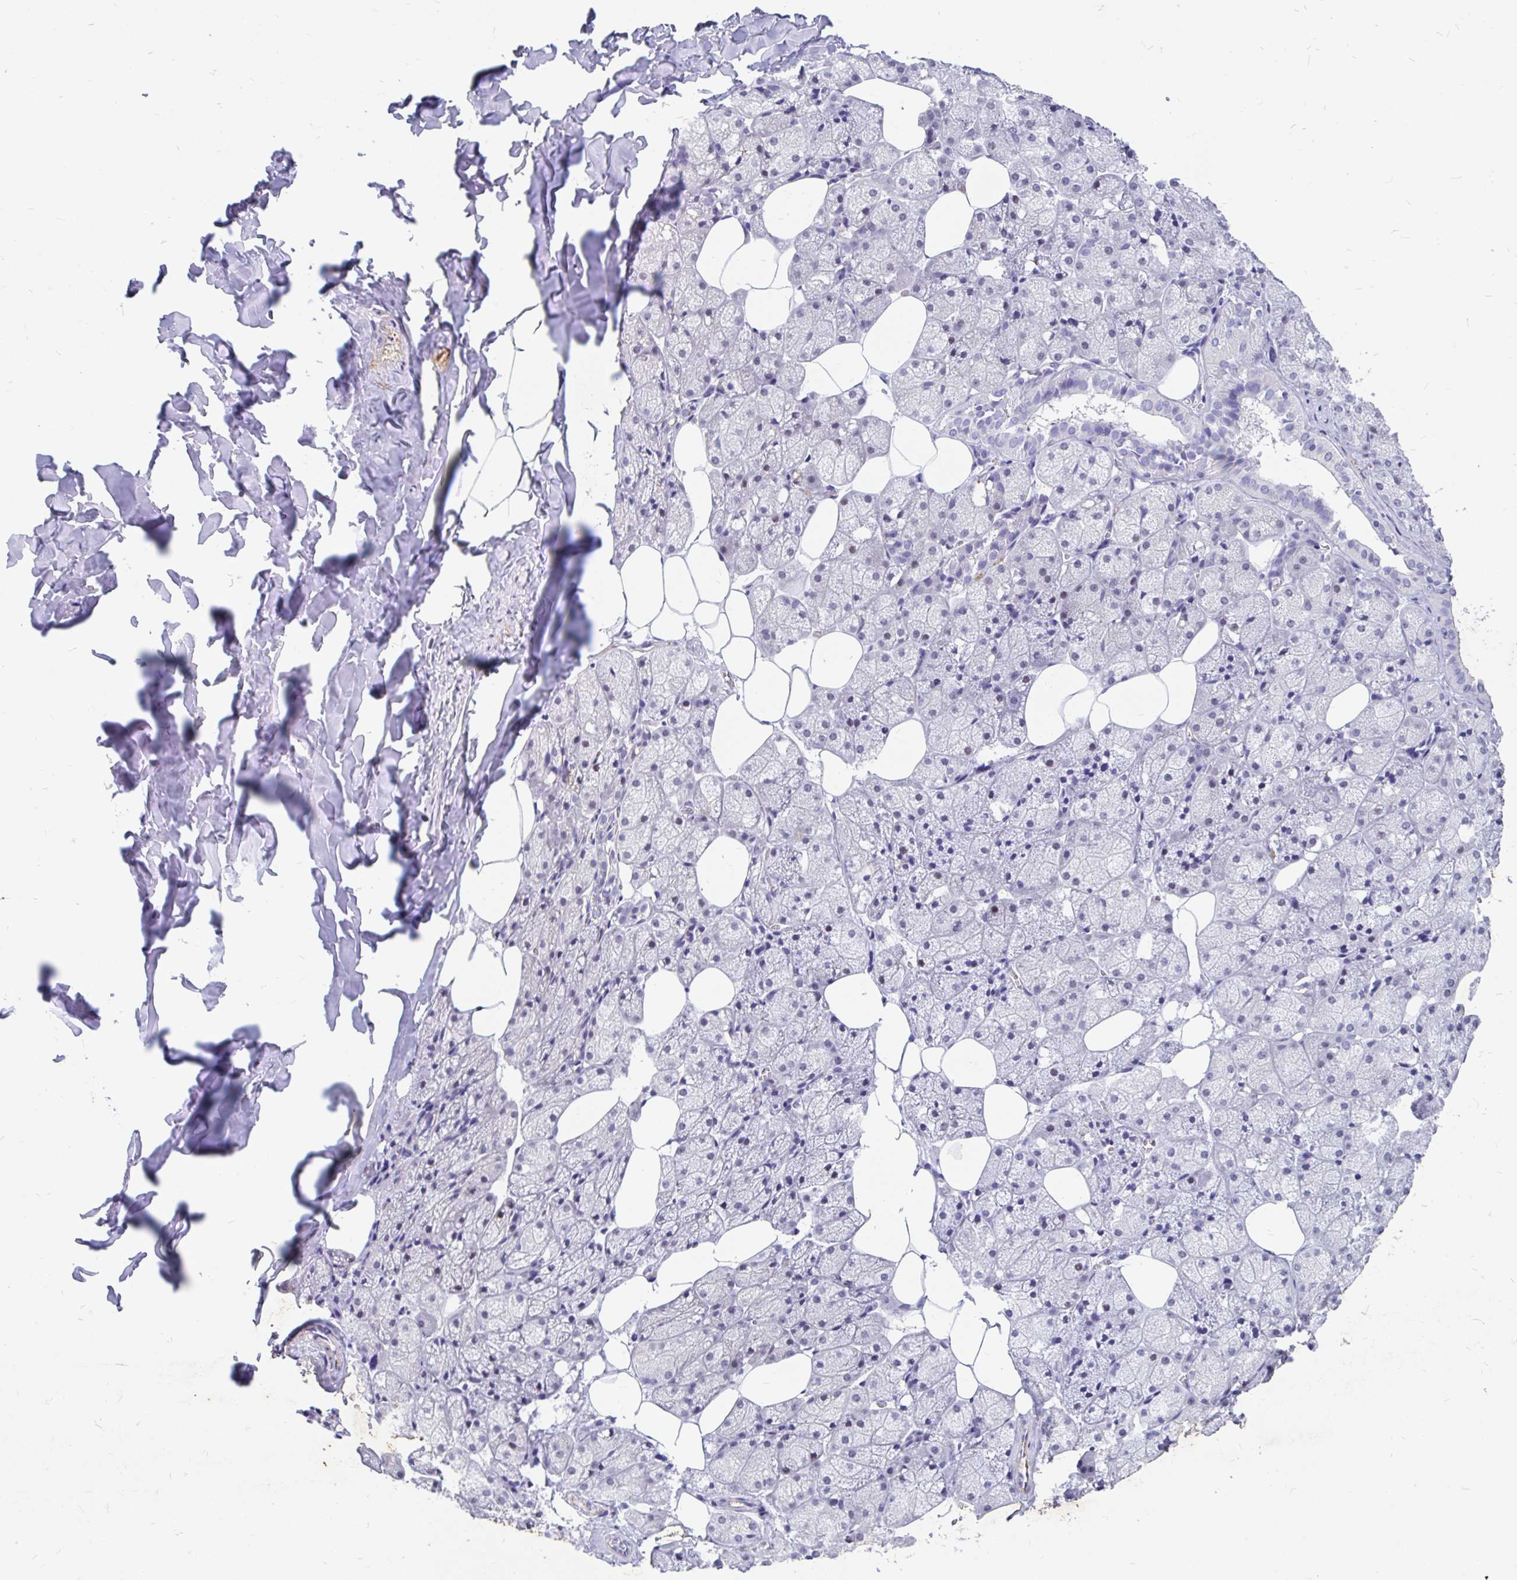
{"staining": {"intensity": "moderate", "quantity": "<25%", "location": "nuclear"}, "tissue": "salivary gland", "cell_type": "Glandular cells", "image_type": "normal", "snomed": [{"axis": "morphology", "description": "Normal tissue, NOS"}, {"axis": "topography", "description": "Salivary gland"}, {"axis": "topography", "description": "Peripheral nerve tissue"}], "caption": "Immunohistochemical staining of unremarkable salivary gland reveals <25% levels of moderate nuclear protein staining in approximately <25% of glandular cells. (IHC, brightfield microscopy, high magnification).", "gene": "EML5", "patient": {"sex": "male", "age": 38}}